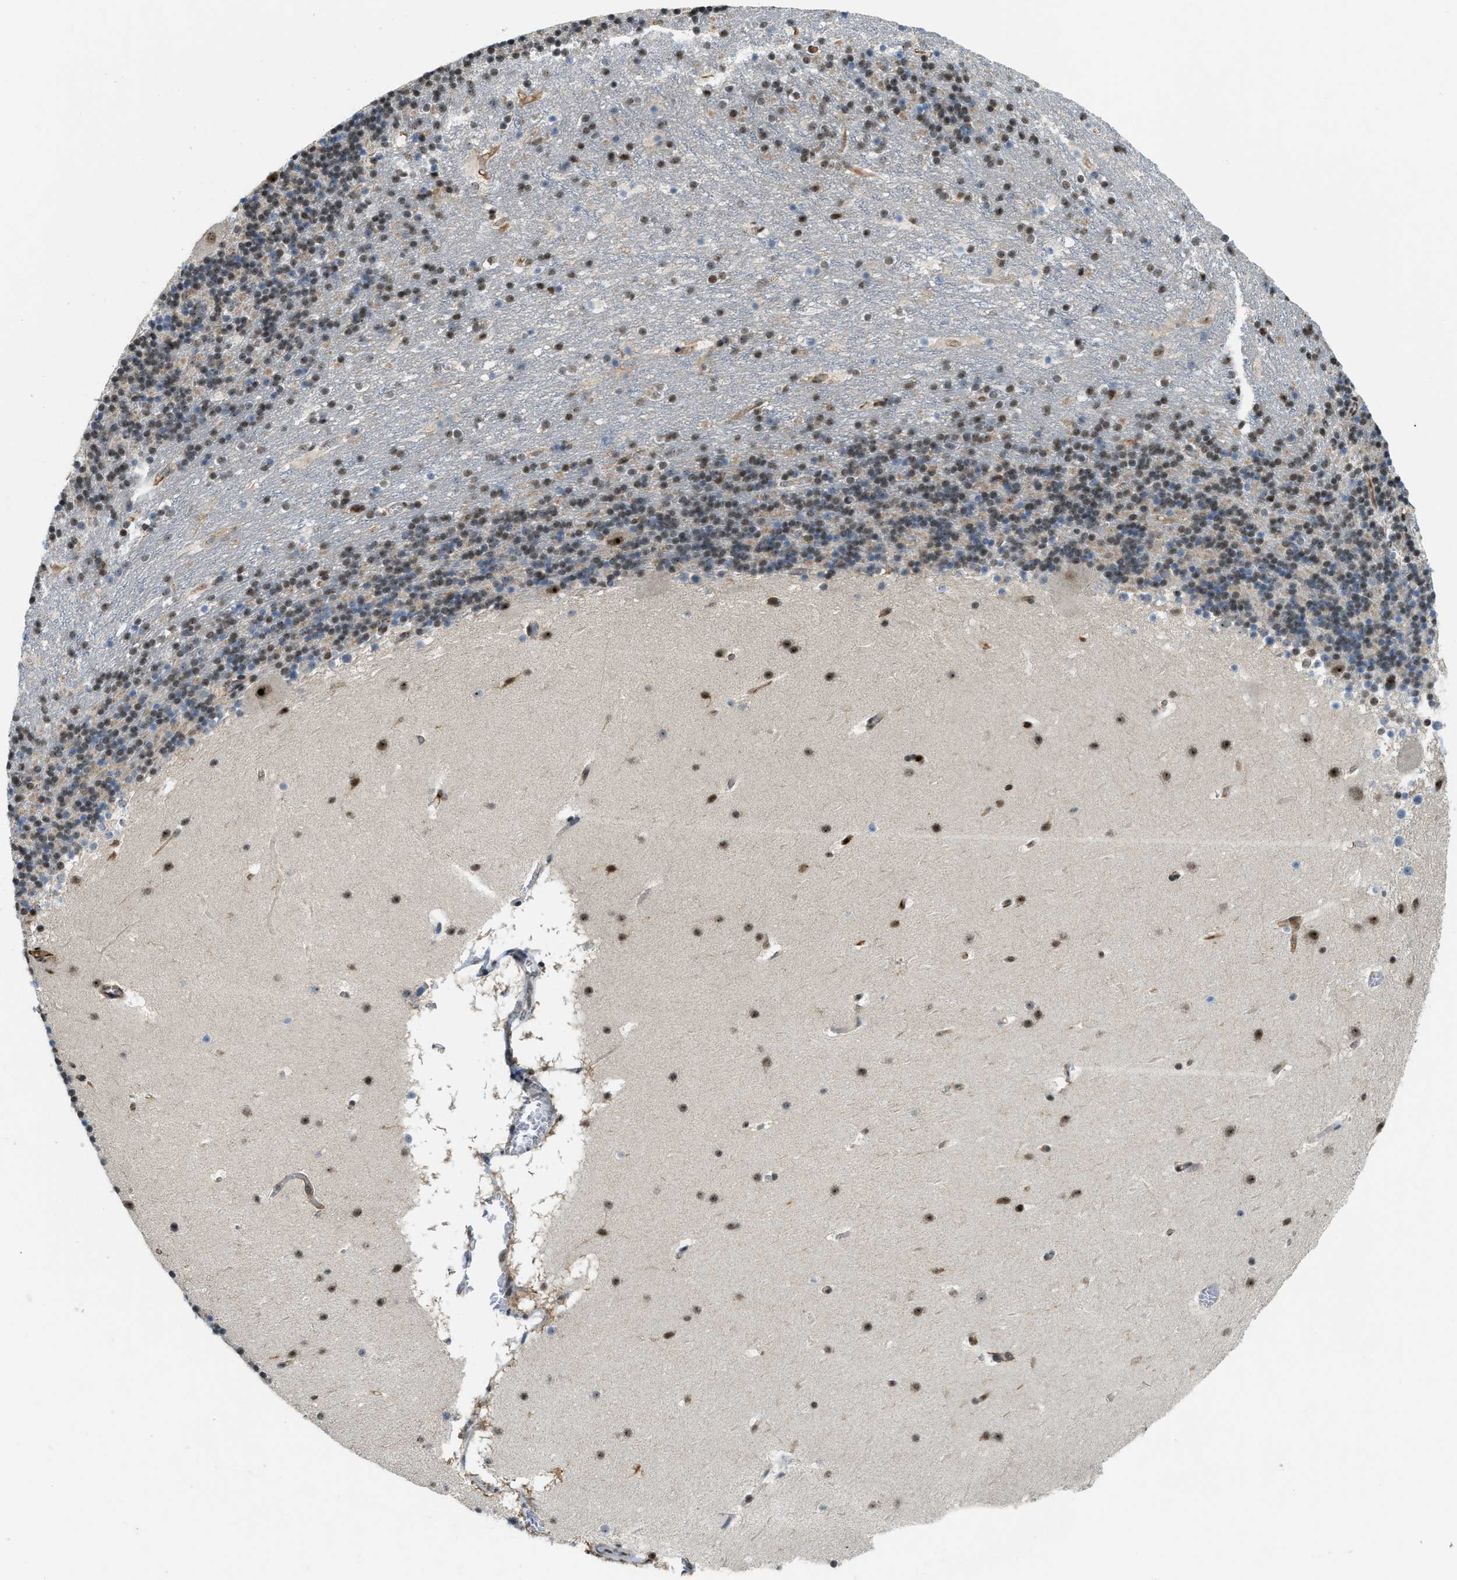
{"staining": {"intensity": "moderate", "quantity": "<25%", "location": "nuclear"}, "tissue": "cerebellum", "cell_type": "Cells in granular layer", "image_type": "normal", "snomed": [{"axis": "morphology", "description": "Normal tissue, NOS"}, {"axis": "topography", "description": "Cerebellum"}], "caption": "DAB immunohistochemical staining of normal cerebellum reveals moderate nuclear protein expression in approximately <25% of cells in granular layer. The staining is performed using DAB brown chromogen to label protein expression. The nuclei are counter-stained blue using hematoxylin.", "gene": "E2F1", "patient": {"sex": "male", "age": 45}}